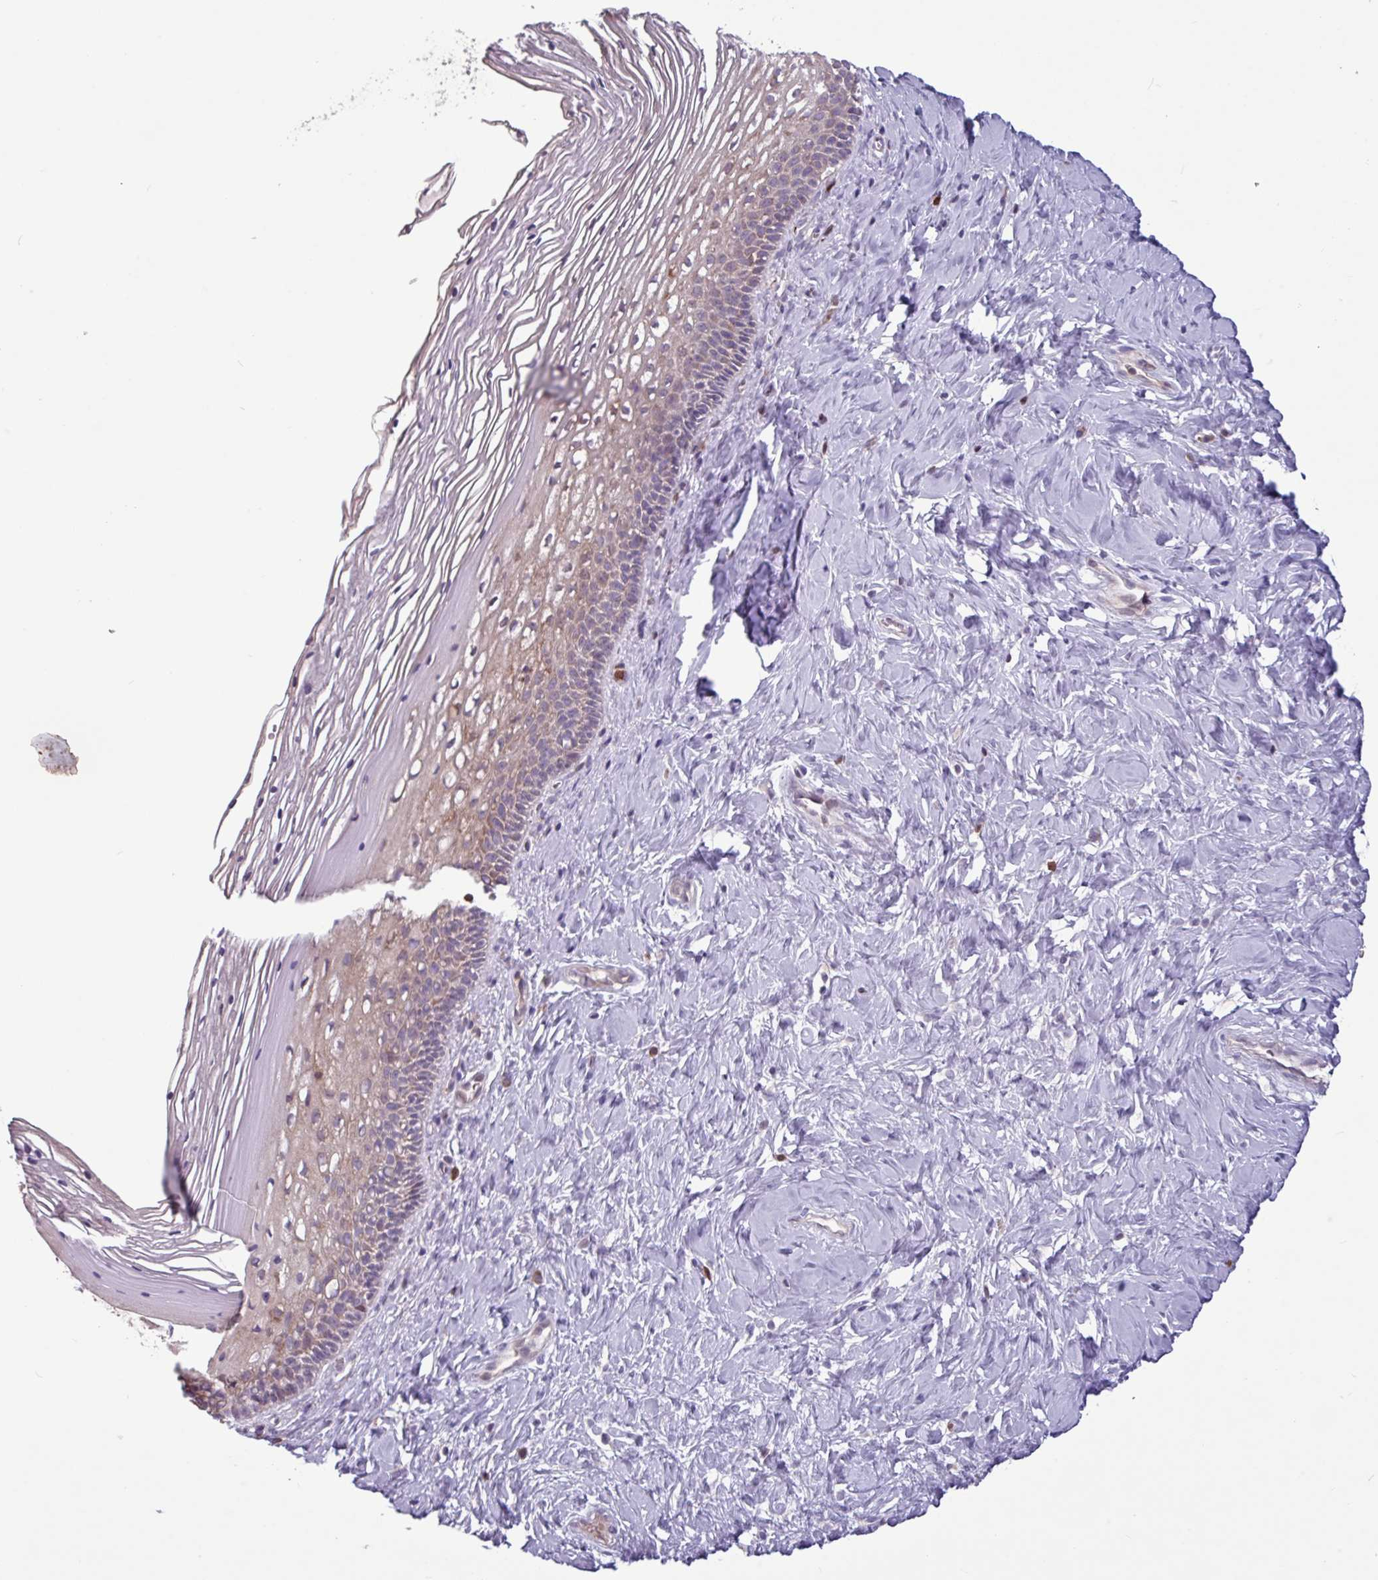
{"staining": {"intensity": "weak", "quantity": "<25%", "location": "cytoplasmic/membranous,nuclear"}, "tissue": "cervix", "cell_type": "Glandular cells", "image_type": "normal", "snomed": [{"axis": "morphology", "description": "Normal tissue, NOS"}, {"axis": "topography", "description": "Cervix"}], "caption": "Protein analysis of unremarkable cervix exhibits no significant staining in glandular cells. Brightfield microscopy of immunohistochemistry stained with DAB (brown) and hematoxylin (blue), captured at high magnification.", "gene": "SEC61G", "patient": {"sex": "female", "age": 36}}